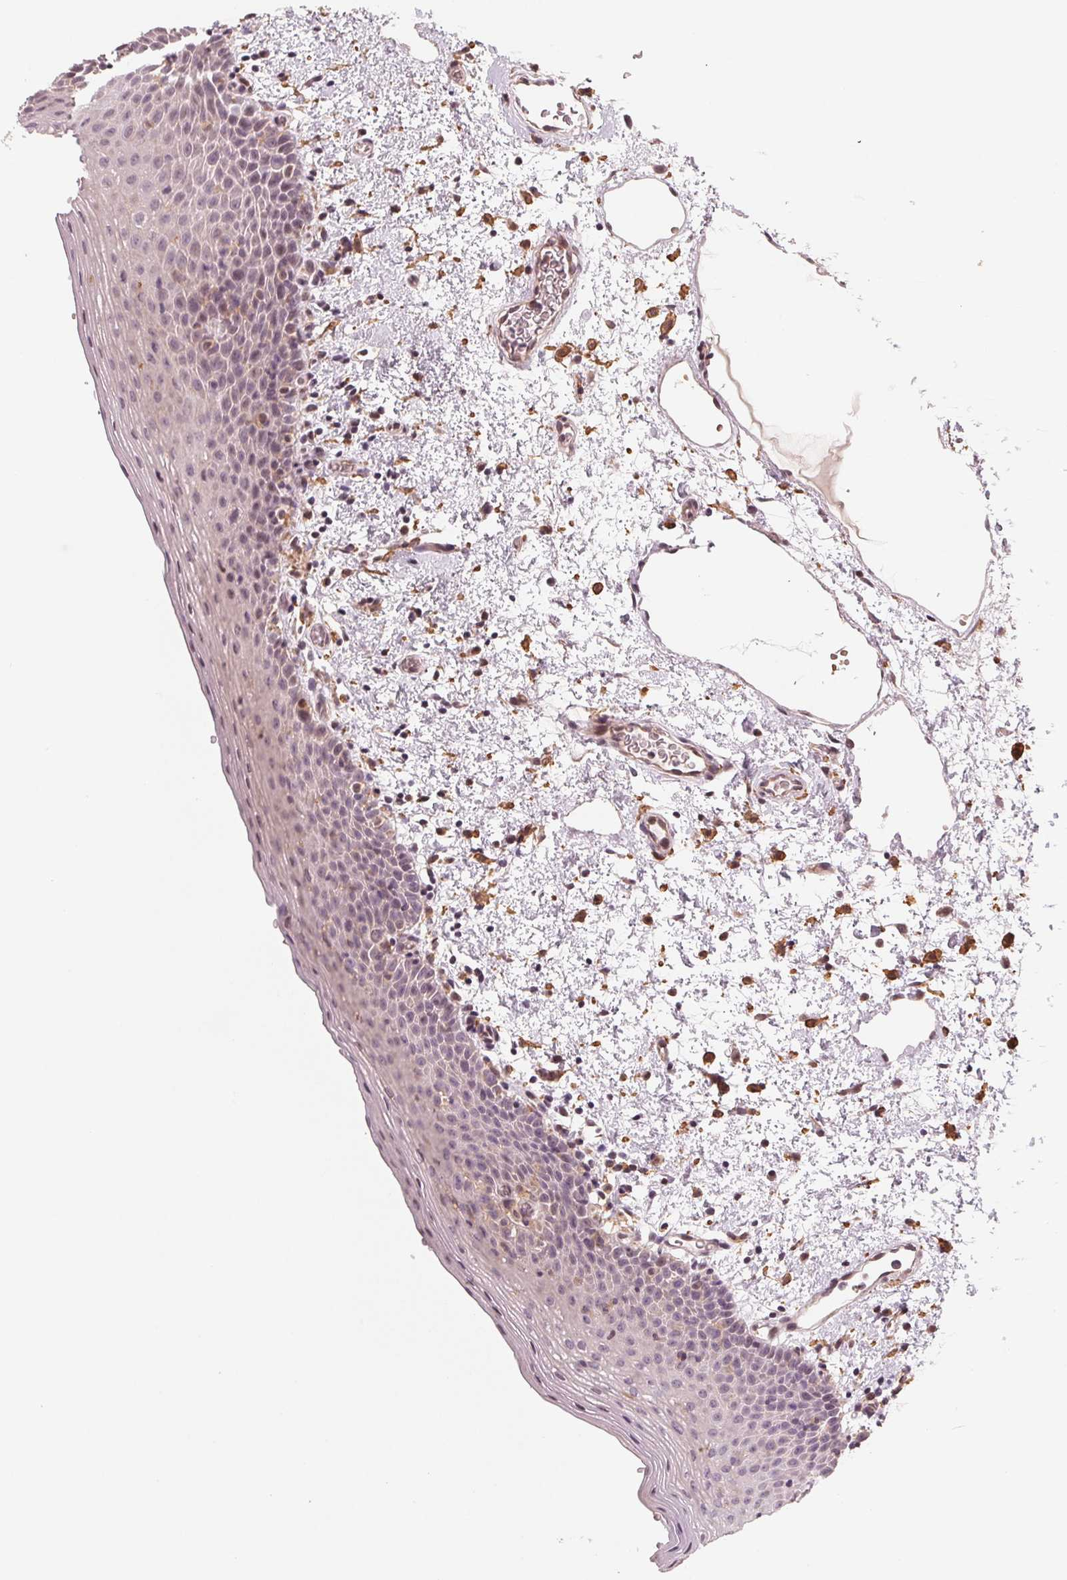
{"staining": {"intensity": "negative", "quantity": "none", "location": "none"}, "tissue": "oral mucosa", "cell_type": "Squamous epithelial cells", "image_type": "normal", "snomed": [{"axis": "morphology", "description": "Normal tissue, NOS"}, {"axis": "topography", "description": "Oral tissue"}, {"axis": "topography", "description": "Head-Neck"}], "caption": "Immunohistochemical staining of benign oral mucosa reveals no significant staining in squamous epithelial cells.", "gene": "IL9R", "patient": {"sex": "female", "age": 55}}